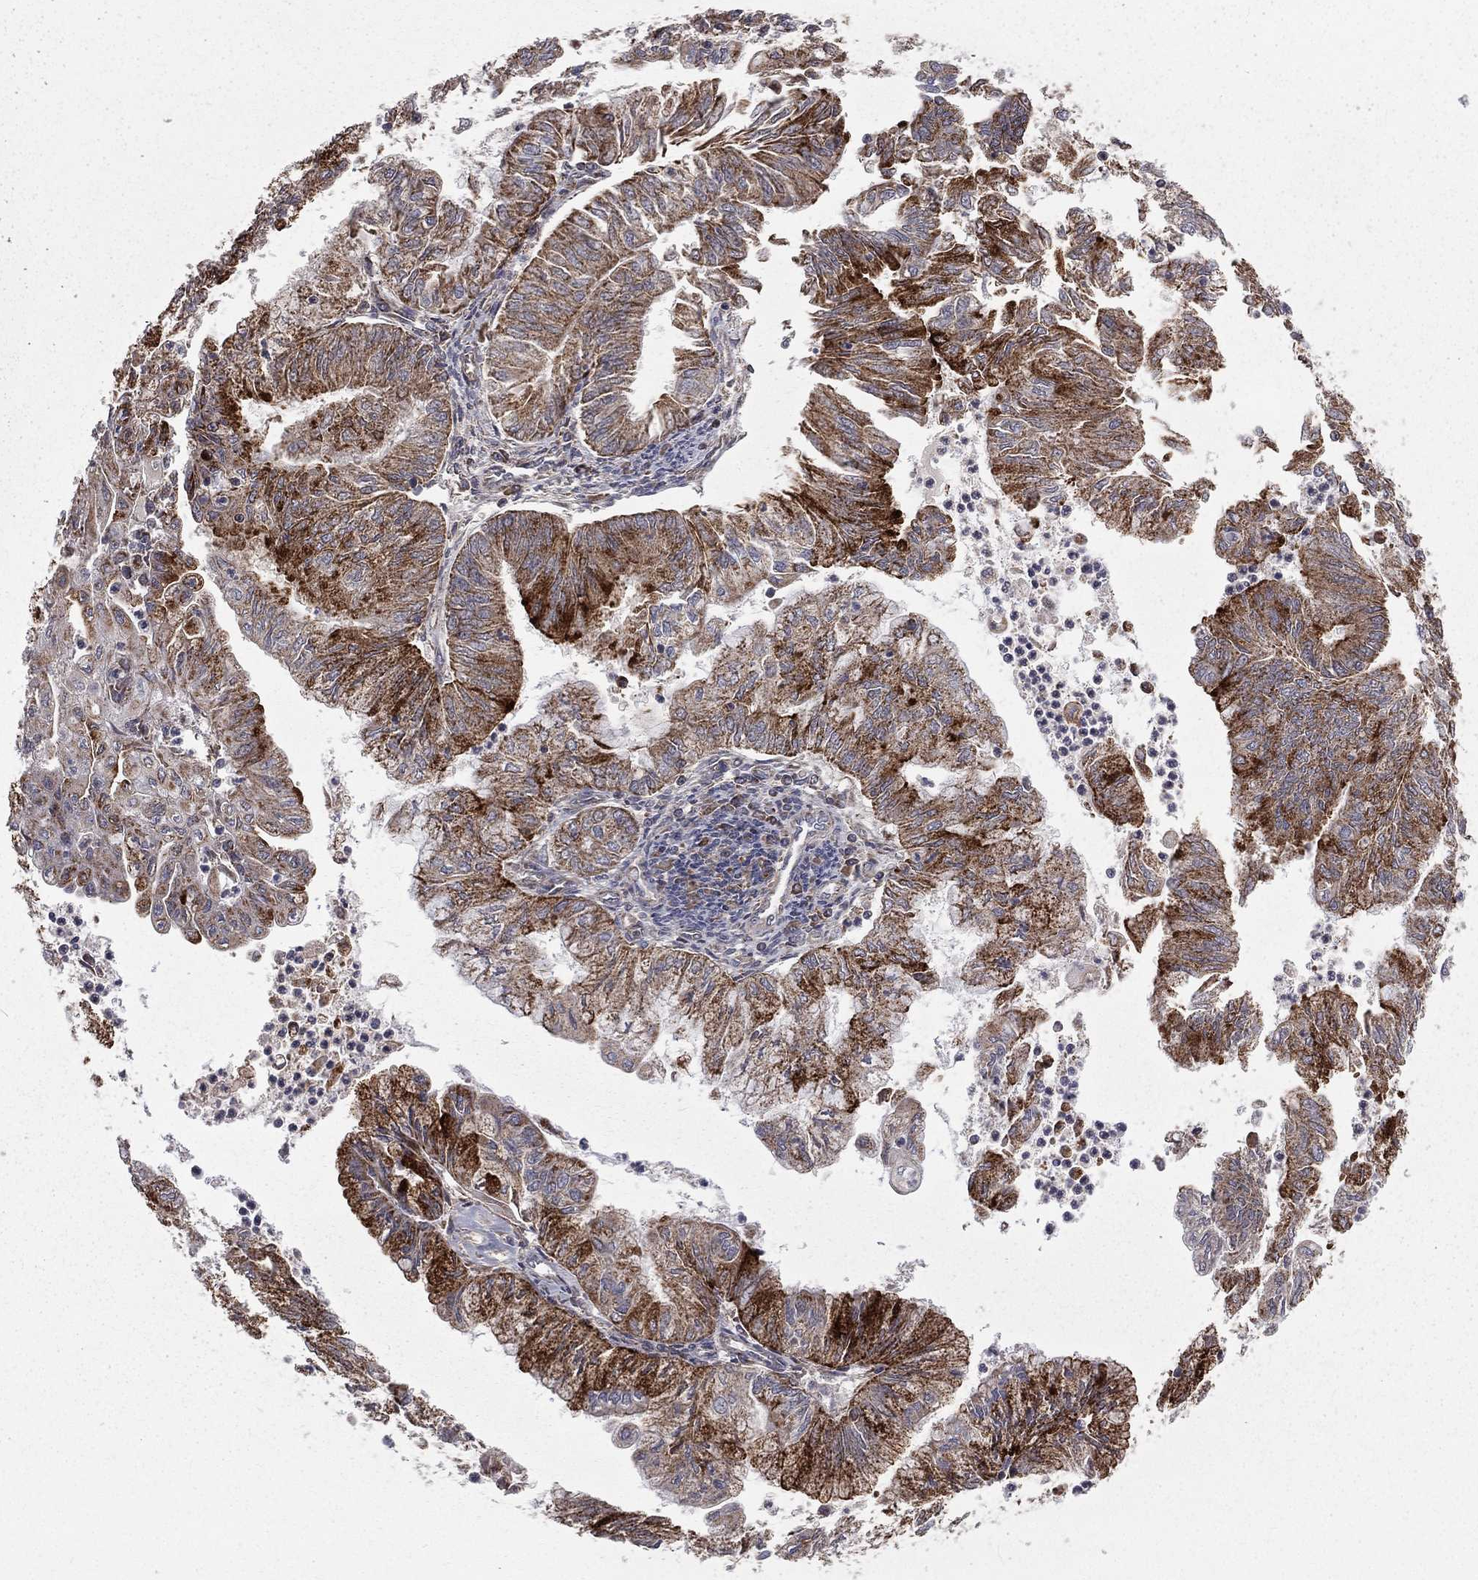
{"staining": {"intensity": "strong", "quantity": "25%-75%", "location": "cytoplasmic/membranous"}, "tissue": "endometrial cancer", "cell_type": "Tumor cells", "image_type": "cancer", "snomed": [{"axis": "morphology", "description": "Adenocarcinoma, NOS"}, {"axis": "topography", "description": "Endometrium"}], "caption": "This image displays endometrial cancer stained with immunohistochemistry (IHC) to label a protein in brown. The cytoplasmic/membranous of tumor cells show strong positivity for the protein. Nuclei are counter-stained blue.", "gene": "OLFML1", "patient": {"sex": "female", "age": 59}}